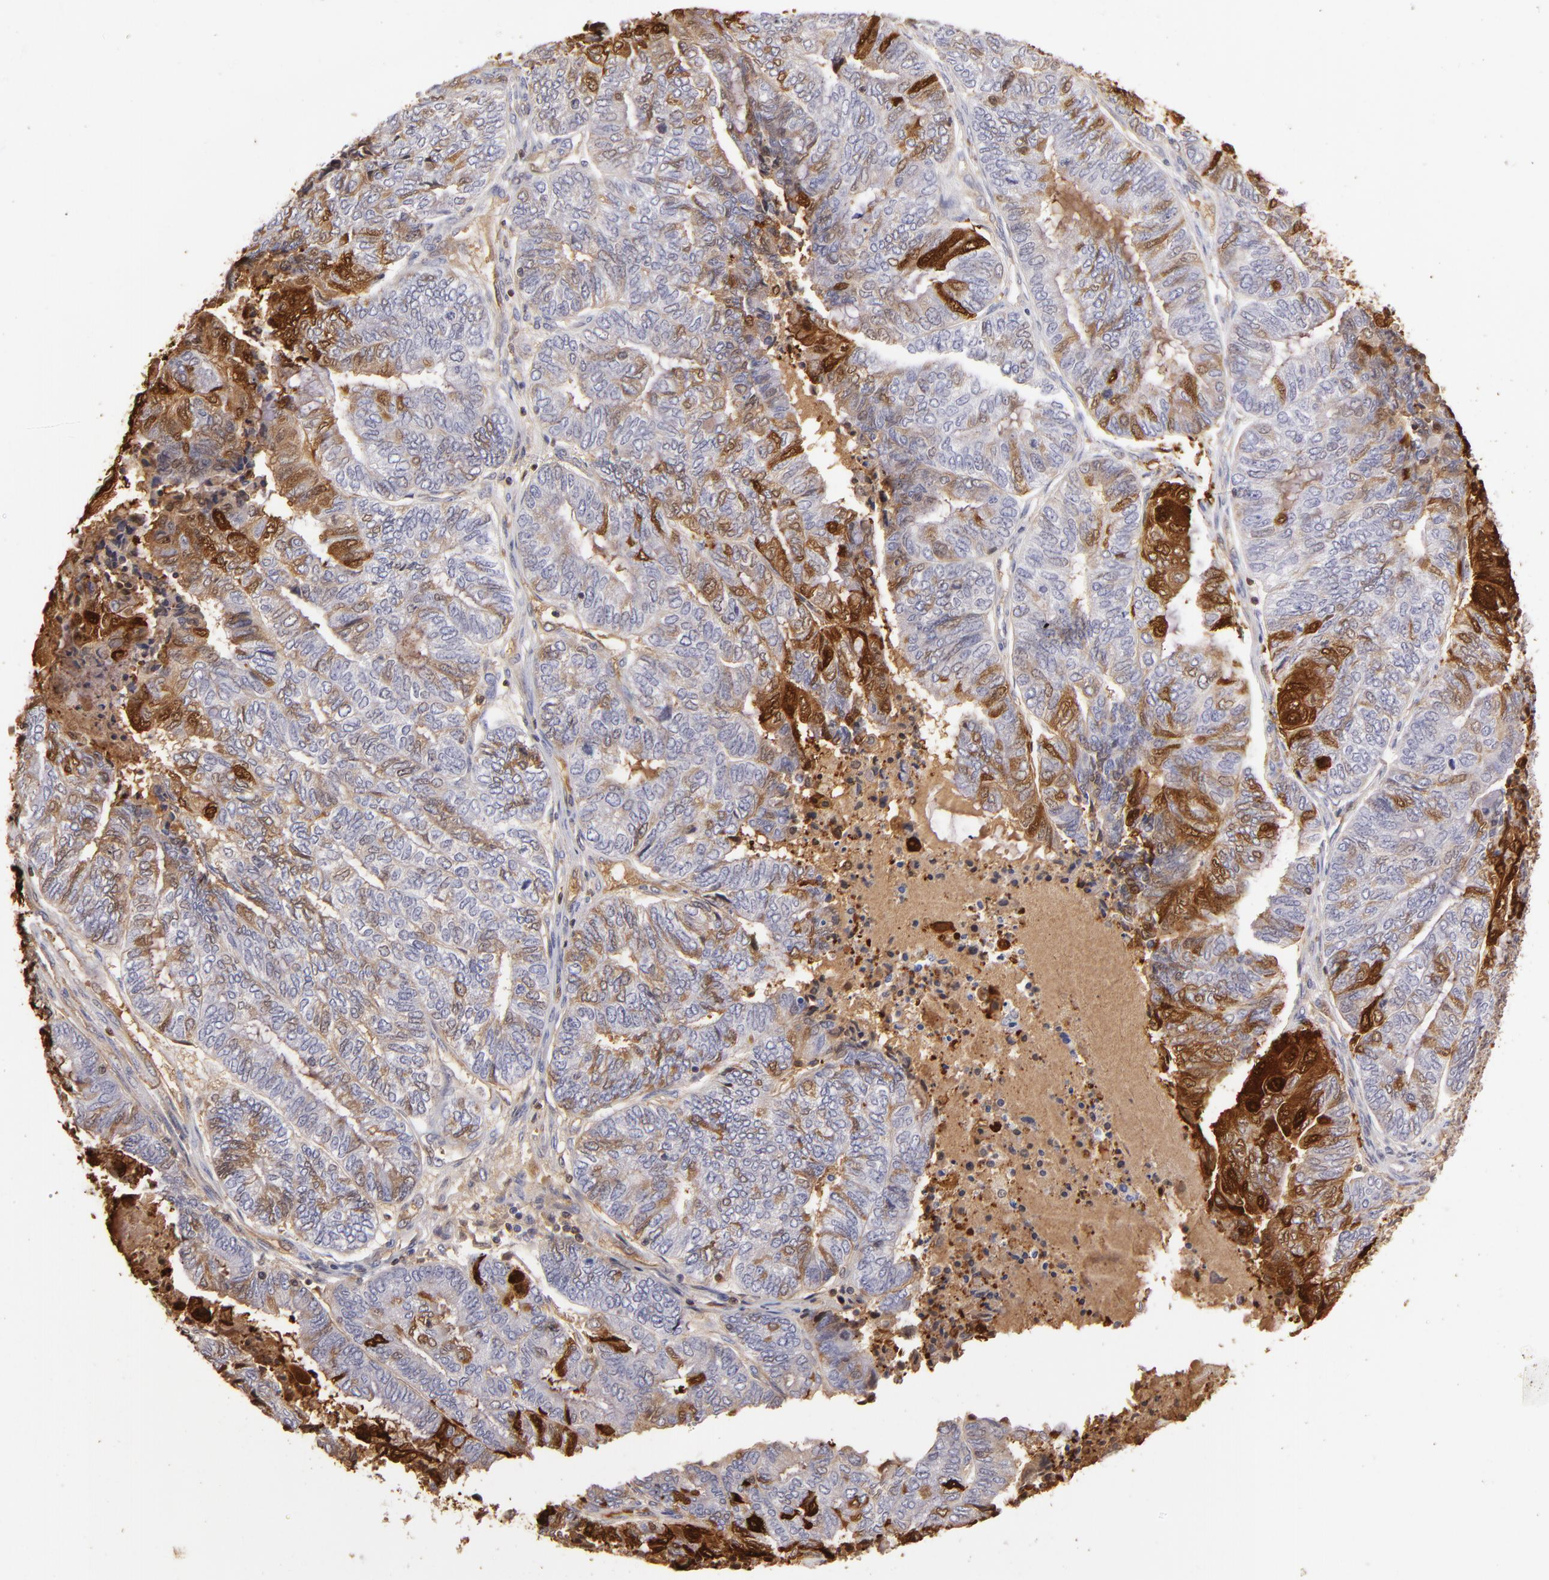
{"staining": {"intensity": "moderate", "quantity": "<25%", "location": "cytoplasmic/membranous,nuclear"}, "tissue": "endometrial cancer", "cell_type": "Tumor cells", "image_type": "cancer", "snomed": [{"axis": "morphology", "description": "Adenocarcinoma, NOS"}, {"axis": "topography", "description": "Uterus"}, {"axis": "topography", "description": "Endometrium"}], "caption": "Protein analysis of endometrial cancer (adenocarcinoma) tissue exhibits moderate cytoplasmic/membranous and nuclear expression in approximately <25% of tumor cells. Using DAB (brown) and hematoxylin (blue) stains, captured at high magnification using brightfield microscopy.", "gene": "S100A2", "patient": {"sex": "female", "age": 70}}